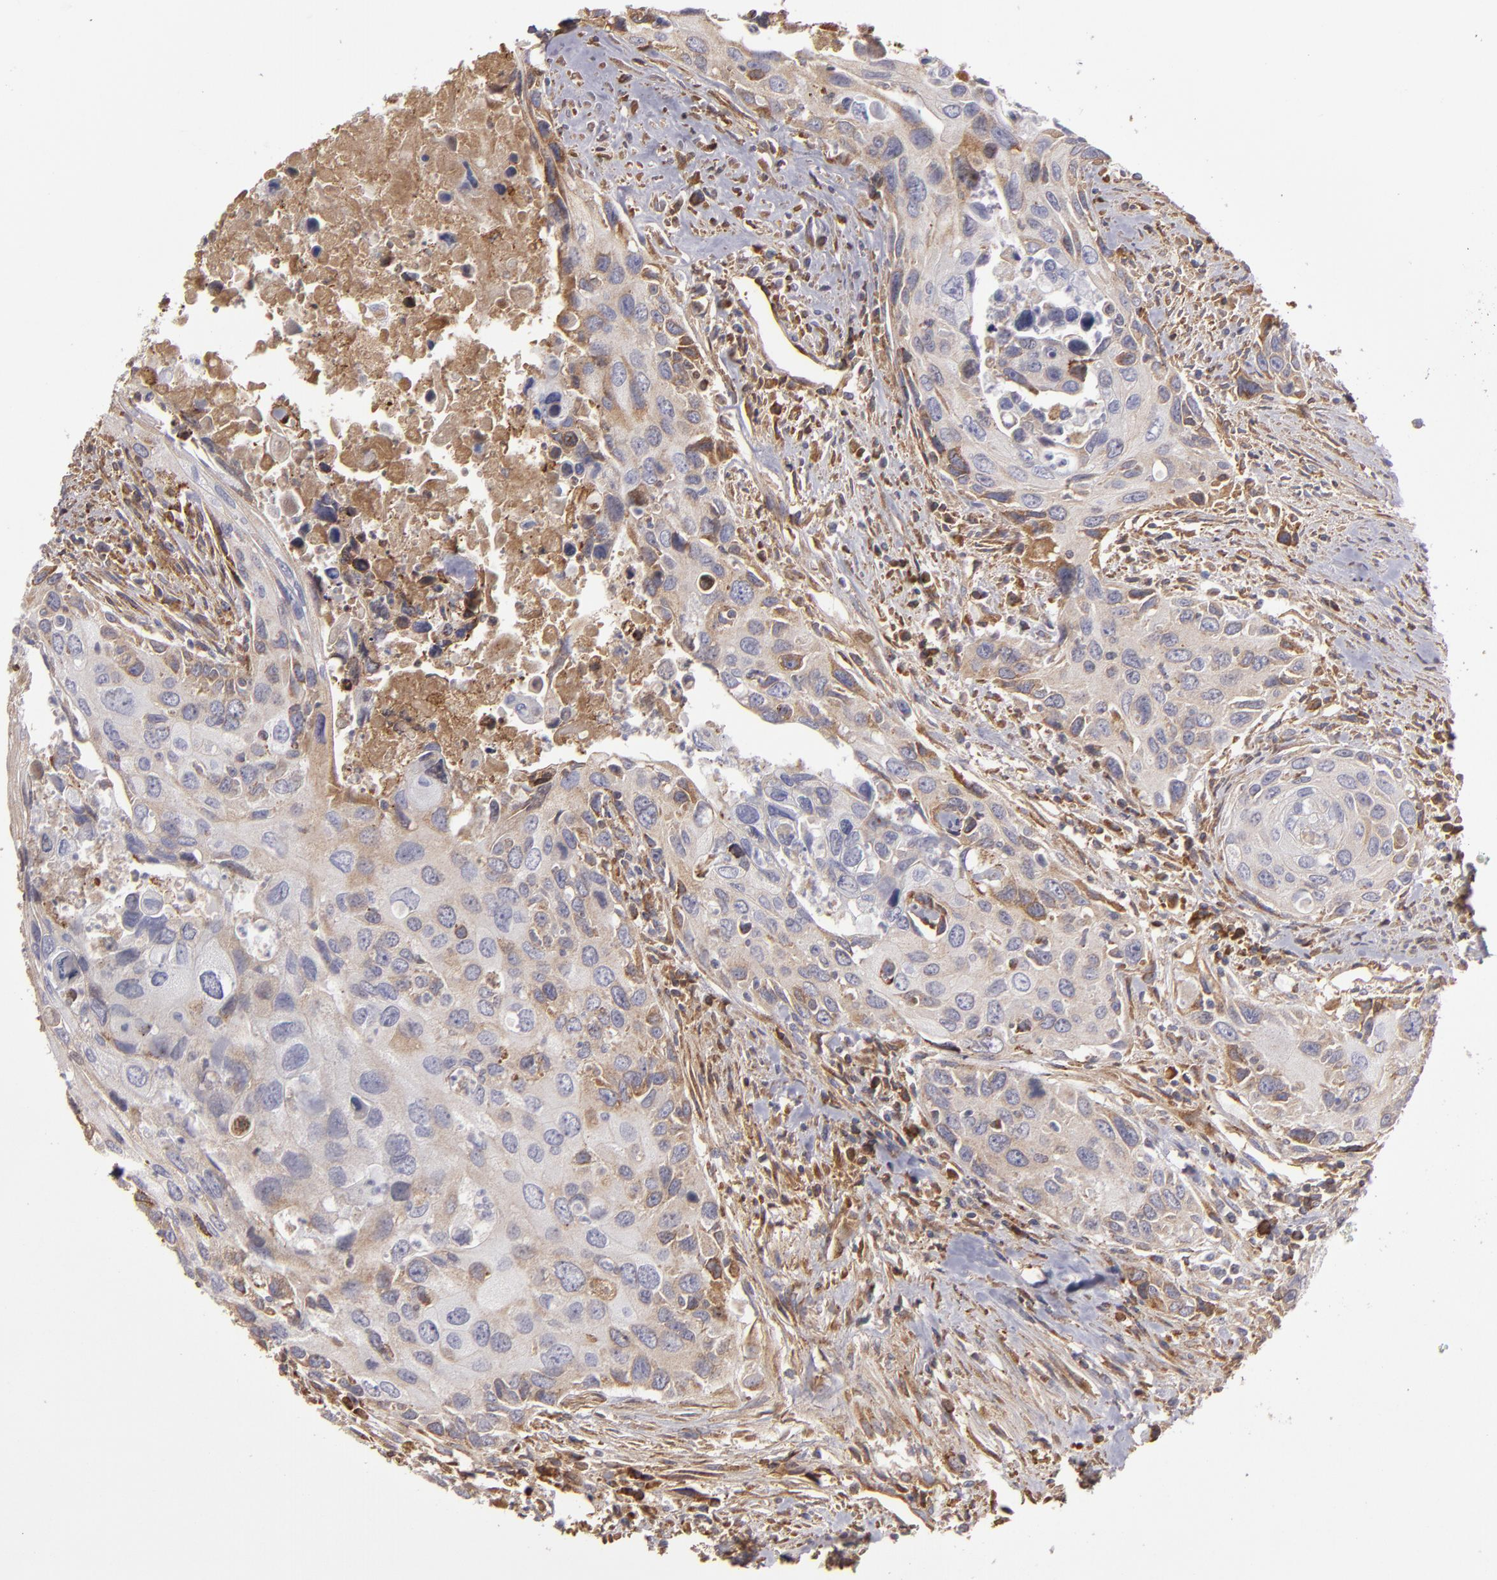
{"staining": {"intensity": "moderate", "quantity": "25%-75%", "location": "cytoplasmic/membranous"}, "tissue": "urothelial cancer", "cell_type": "Tumor cells", "image_type": "cancer", "snomed": [{"axis": "morphology", "description": "Urothelial carcinoma, High grade"}, {"axis": "topography", "description": "Urinary bladder"}], "caption": "The histopathology image exhibits staining of high-grade urothelial carcinoma, revealing moderate cytoplasmic/membranous protein expression (brown color) within tumor cells. The staining was performed using DAB (3,3'-diaminobenzidine), with brown indicating positive protein expression. Nuclei are stained blue with hematoxylin.", "gene": "CFB", "patient": {"sex": "male", "age": 71}}